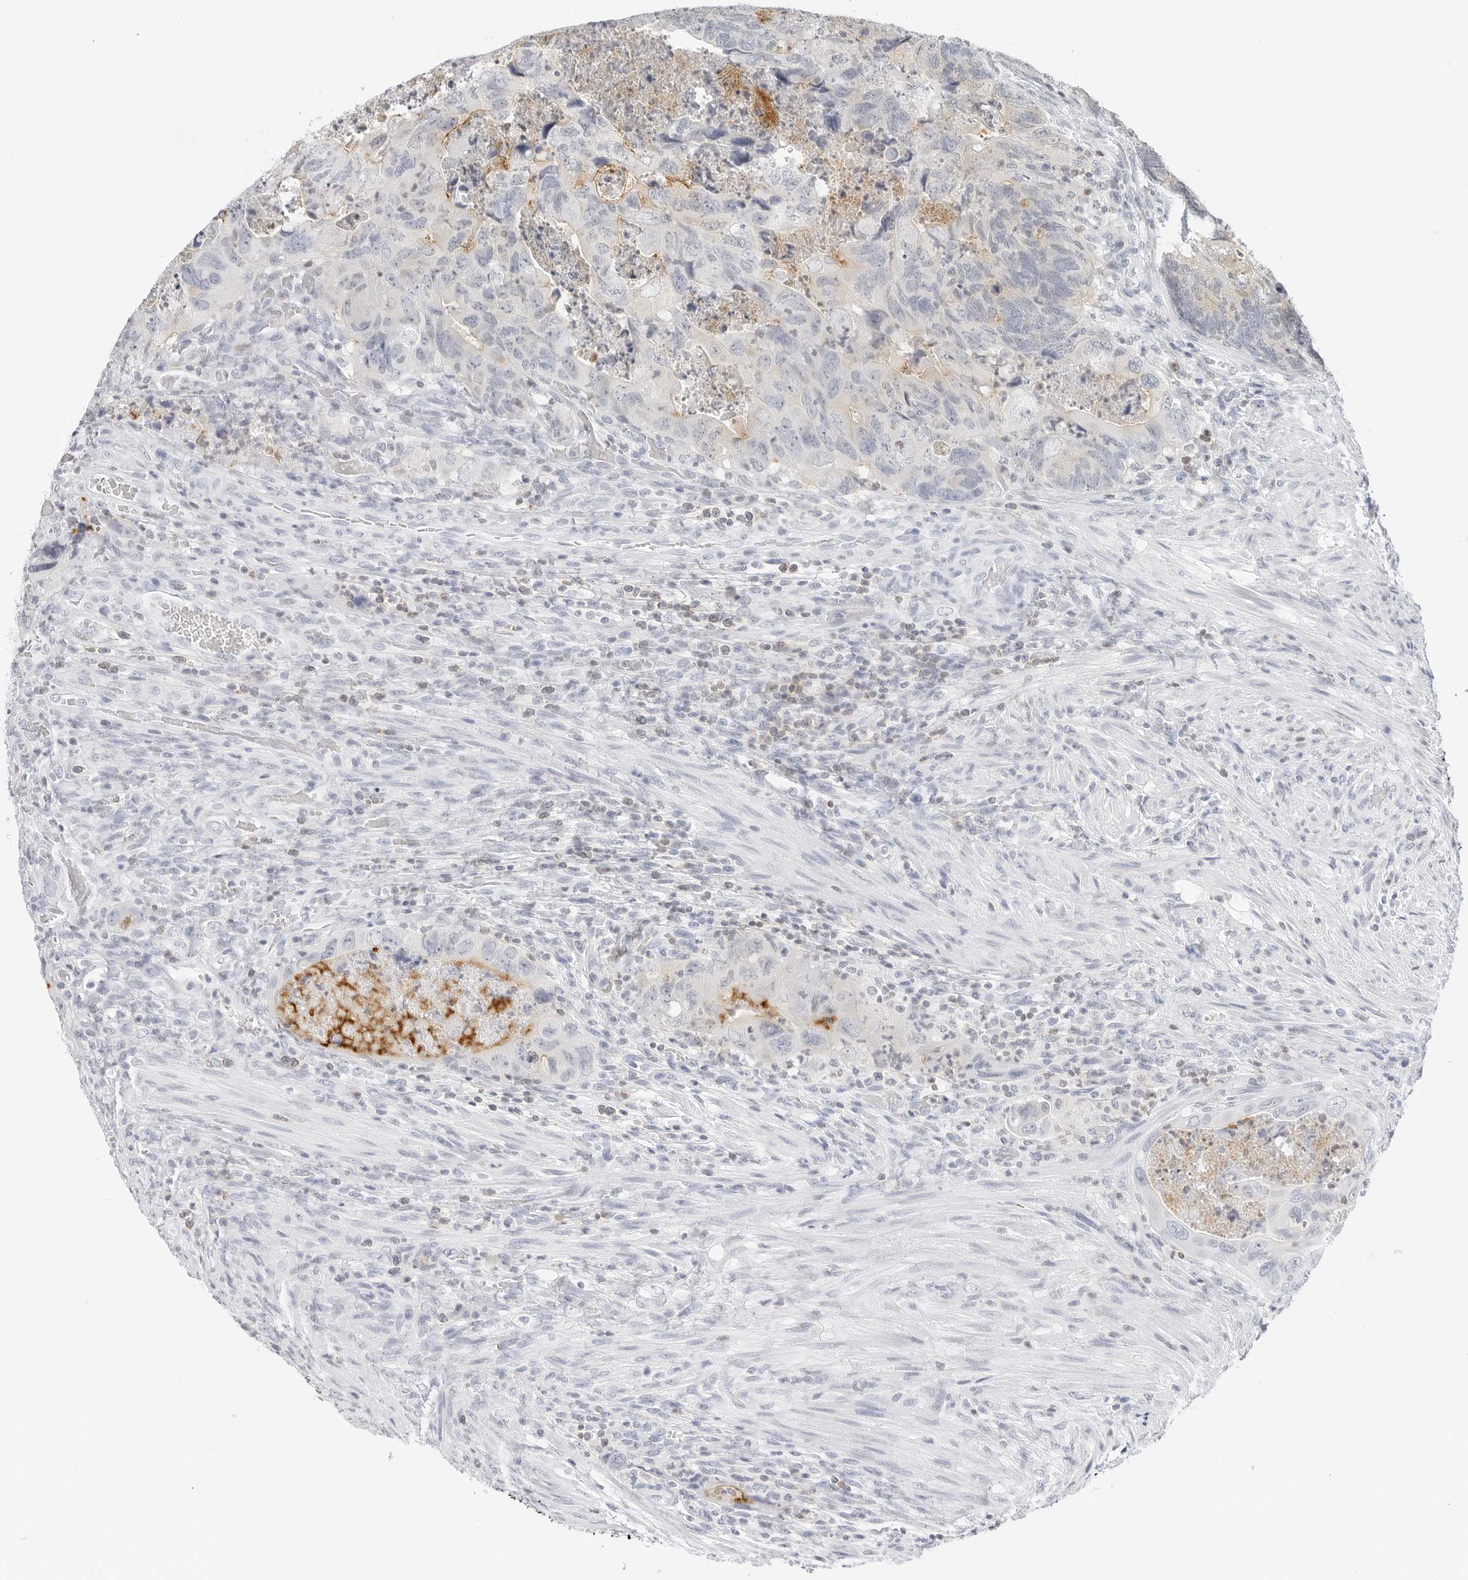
{"staining": {"intensity": "moderate", "quantity": "<25%", "location": "cytoplasmic/membranous"}, "tissue": "colorectal cancer", "cell_type": "Tumor cells", "image_type": "cancer", "snomed": [{"axis": "morphology", "description": "Adenocarcinoma, NOS"}, {"axis": "topography", "description": "Rectum"}], "caption": "A micrograph showing moderate cytoplasmic/membranous staining in about <25% of tumor cells in colorectal adenocarcinoma, as visualized by brown immunohistochemical staining.", "gene": "SLC9A3R1", "patient": {"sex": "male", "age": 63}}